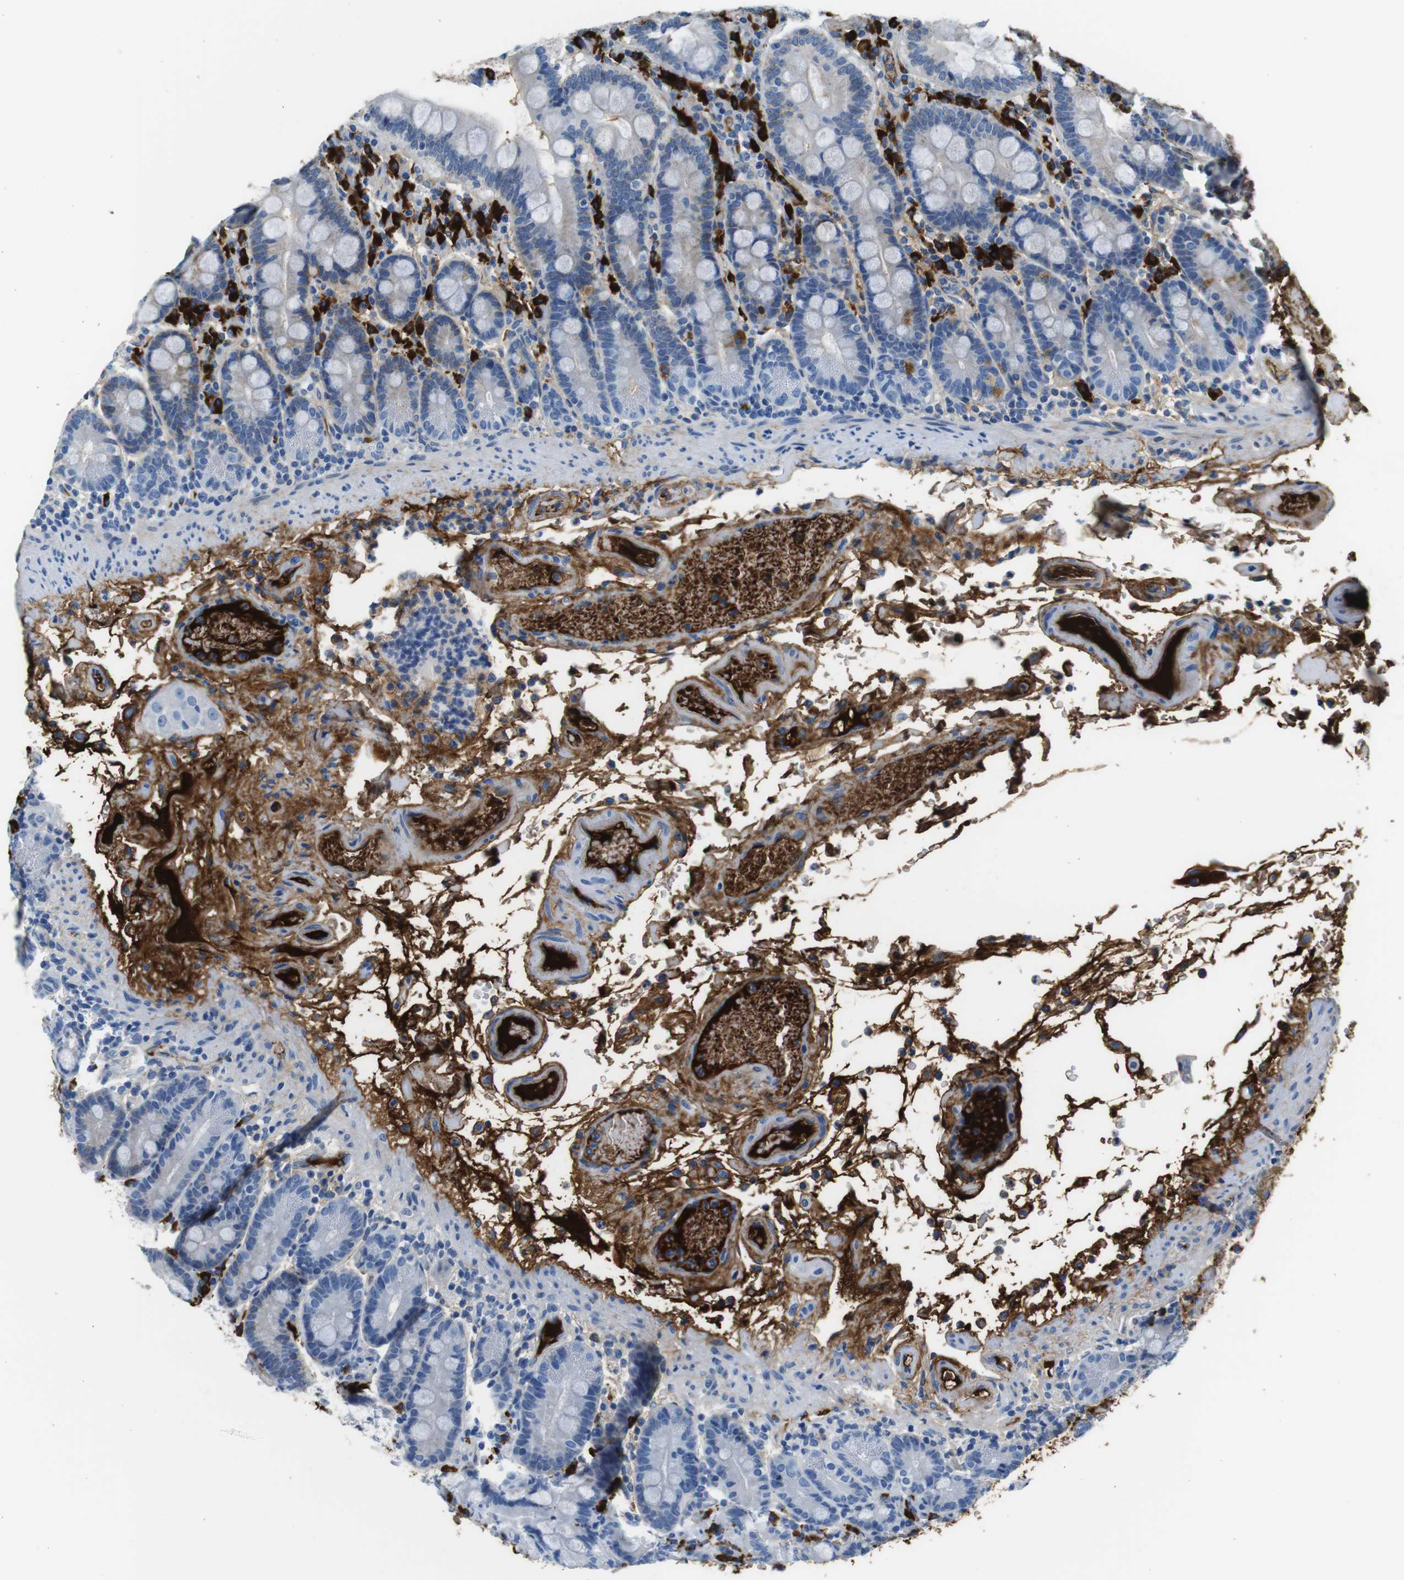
{"staining": {"intensity": "negative", "quantity": "none", "location": "none"}, "tissue": "duodenum", "cell_type": "Glandular cells", "image_type": "normal", "snomed": [{"axis": "morphology", "description": "Normal tissue, NOS"}, {"axis": "topography", "description": "Small intestine, NOS"}], "caption": "Glandular cells are negative for brown protein staining in normal duodenum. (DAB (3,3'-diaminobenzidine) IHC visualized using brightfield microscopy, high magnification).", "gene": "IGKC", "patient": {"sex": "female", "age": 71}}